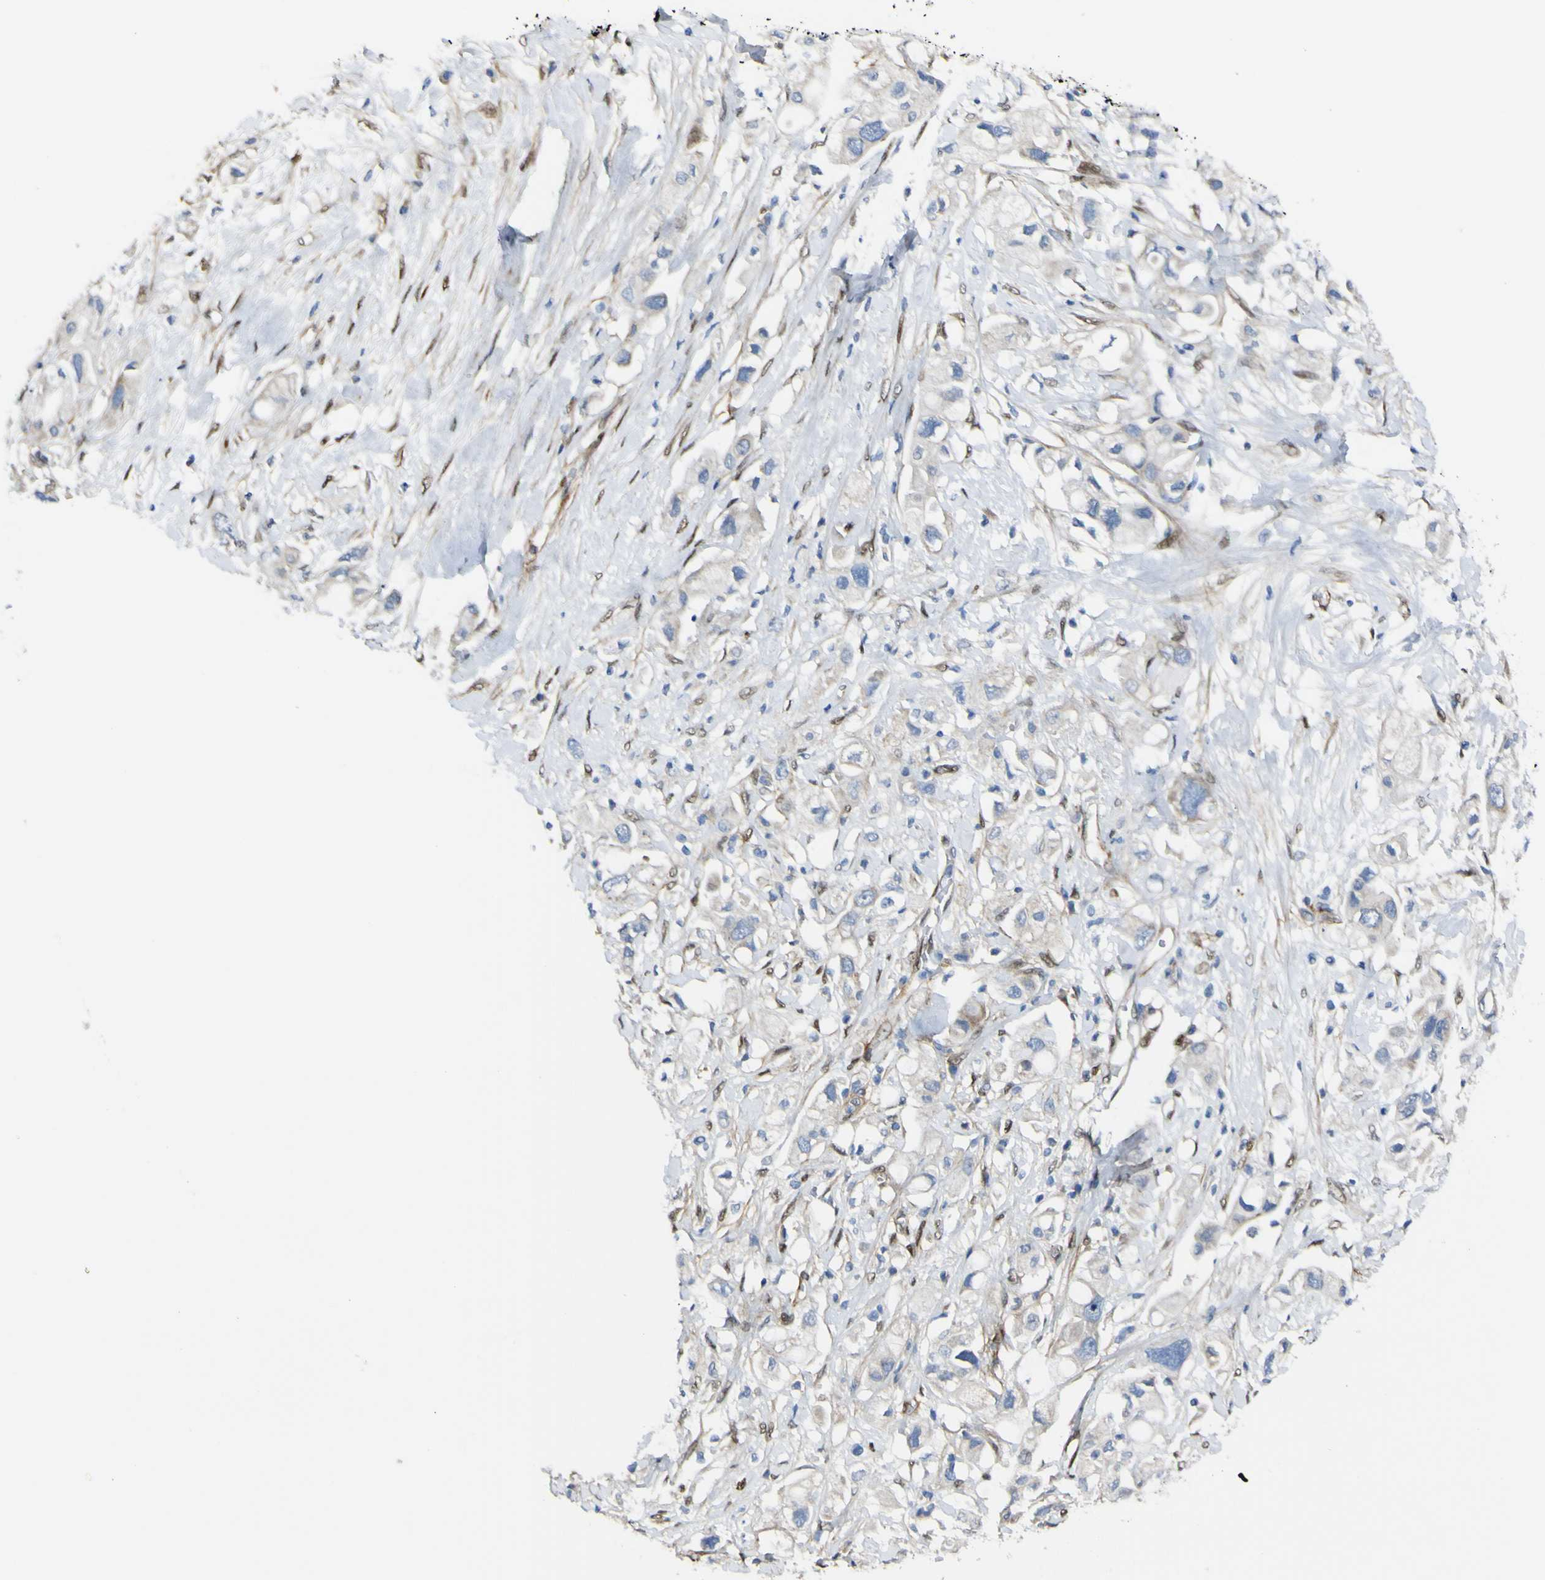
{"staining": {"intensity": "negative", "quantity": "none", "location": "none"}, "tissue": "pancreatic cancer", "cell_type": "Tumor cells", "image_type": "cancer", "snomed": [{"axis": "morphology", "description": "Adenocarcinoma, NOS"}, {"axis": "topography", "description": "Pancreas"}], "caption": "This is a photomicrograph of immunohistochemistry staining of pancreatic cancer (adenocarcinoma), which shows no staining in tumor cells.", "gene": "LRRN1", "patient": {"sex": "female", "age": 56}}